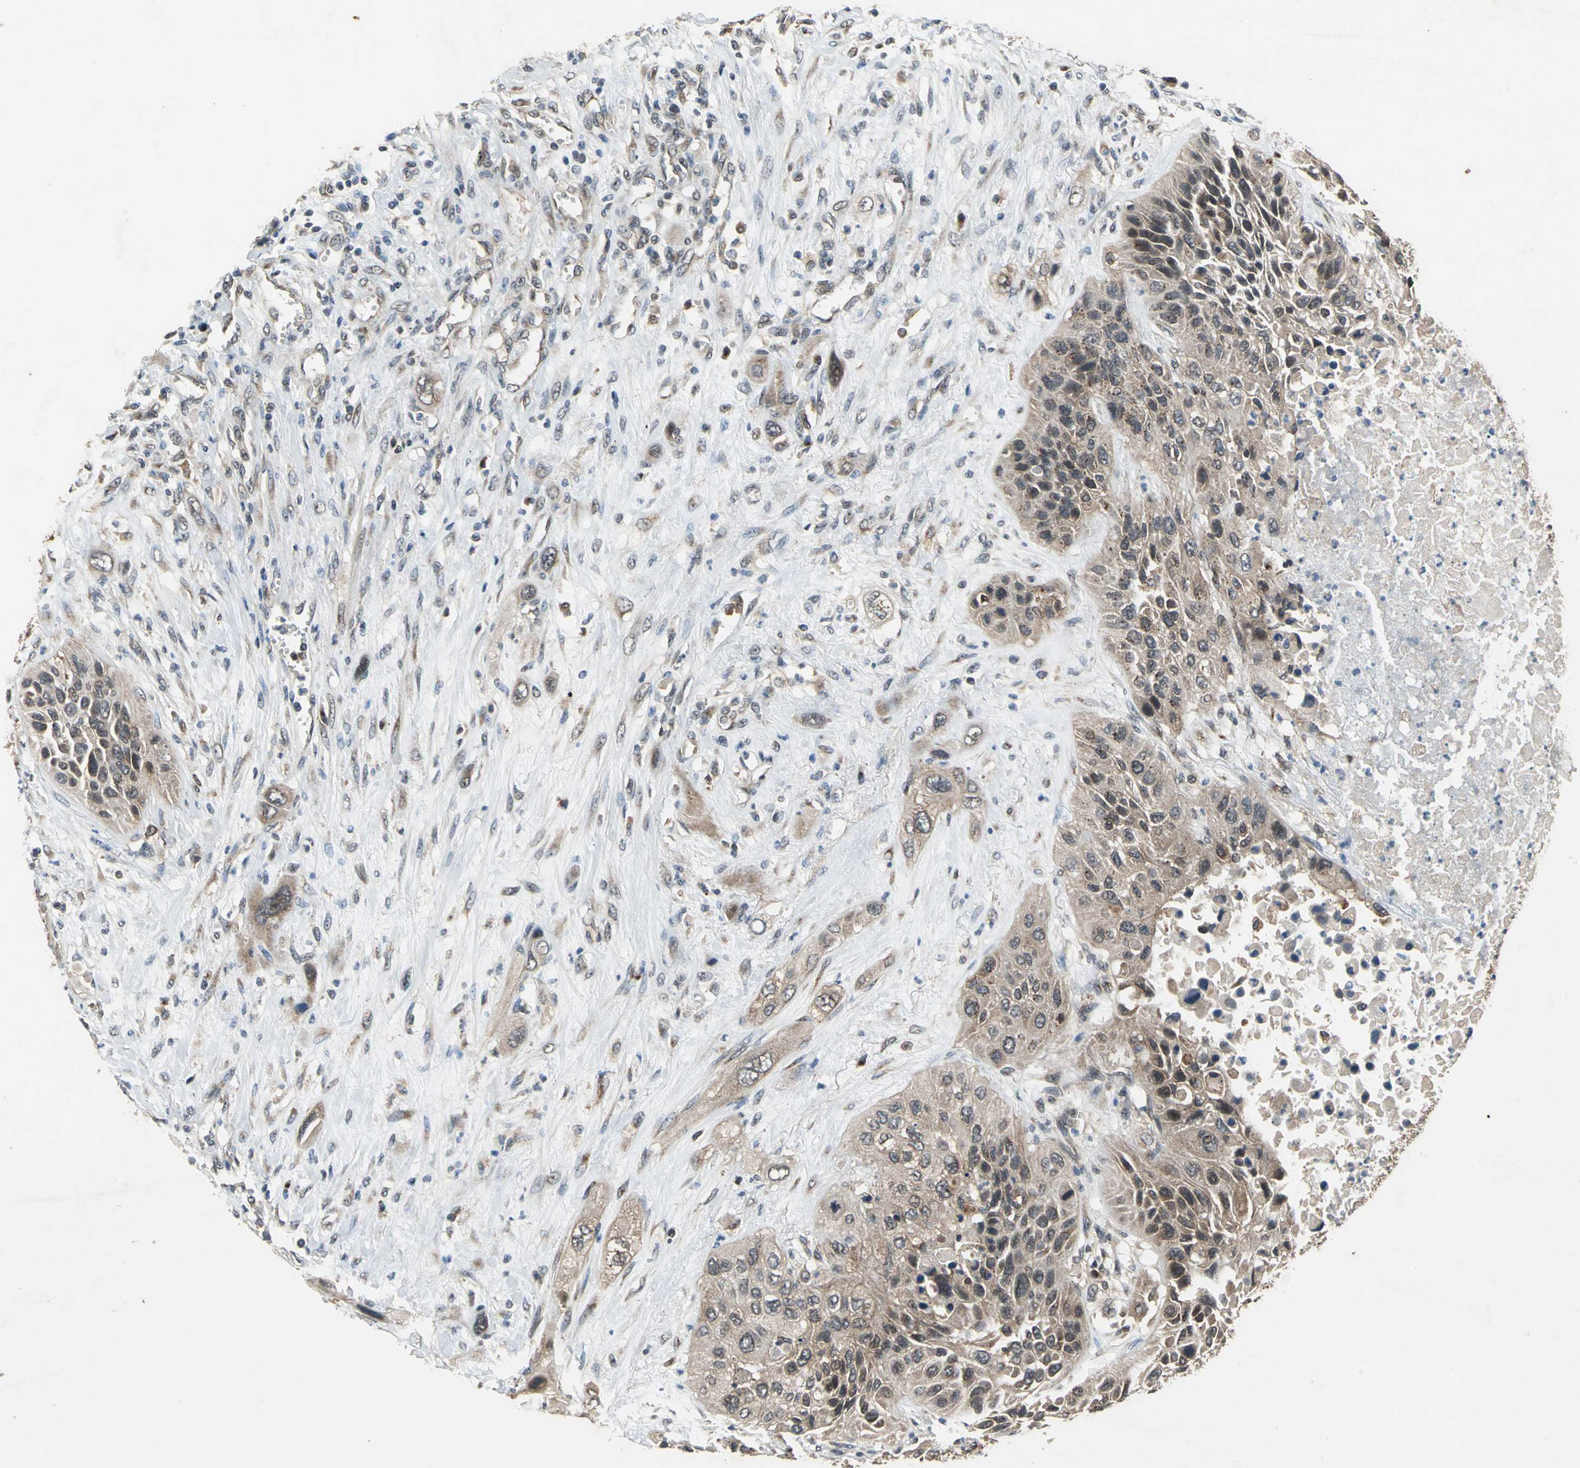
{"staining": {"intensity": "moderate", "quantity": ">75%", "location": "cytoplasmic/membranous"}, "tissue": "lung cancer", "cell_type": "Tumor cells", "image_type": "cancer", "snomed": [{"axis": "morphology", "description": "Squamous cell carcinoma, NOS"}, {"axis": "topography", "description": "Lung"}], "caption": "Immunohistochemistry image of human lung cancer stained for a protein (brown), which displays medium levels of moderate cytoplasmic/membranous expression in about >75% of tumor cells.", "gene": "NFKBIE", "patient": {"sex": "female", "age": 76}}